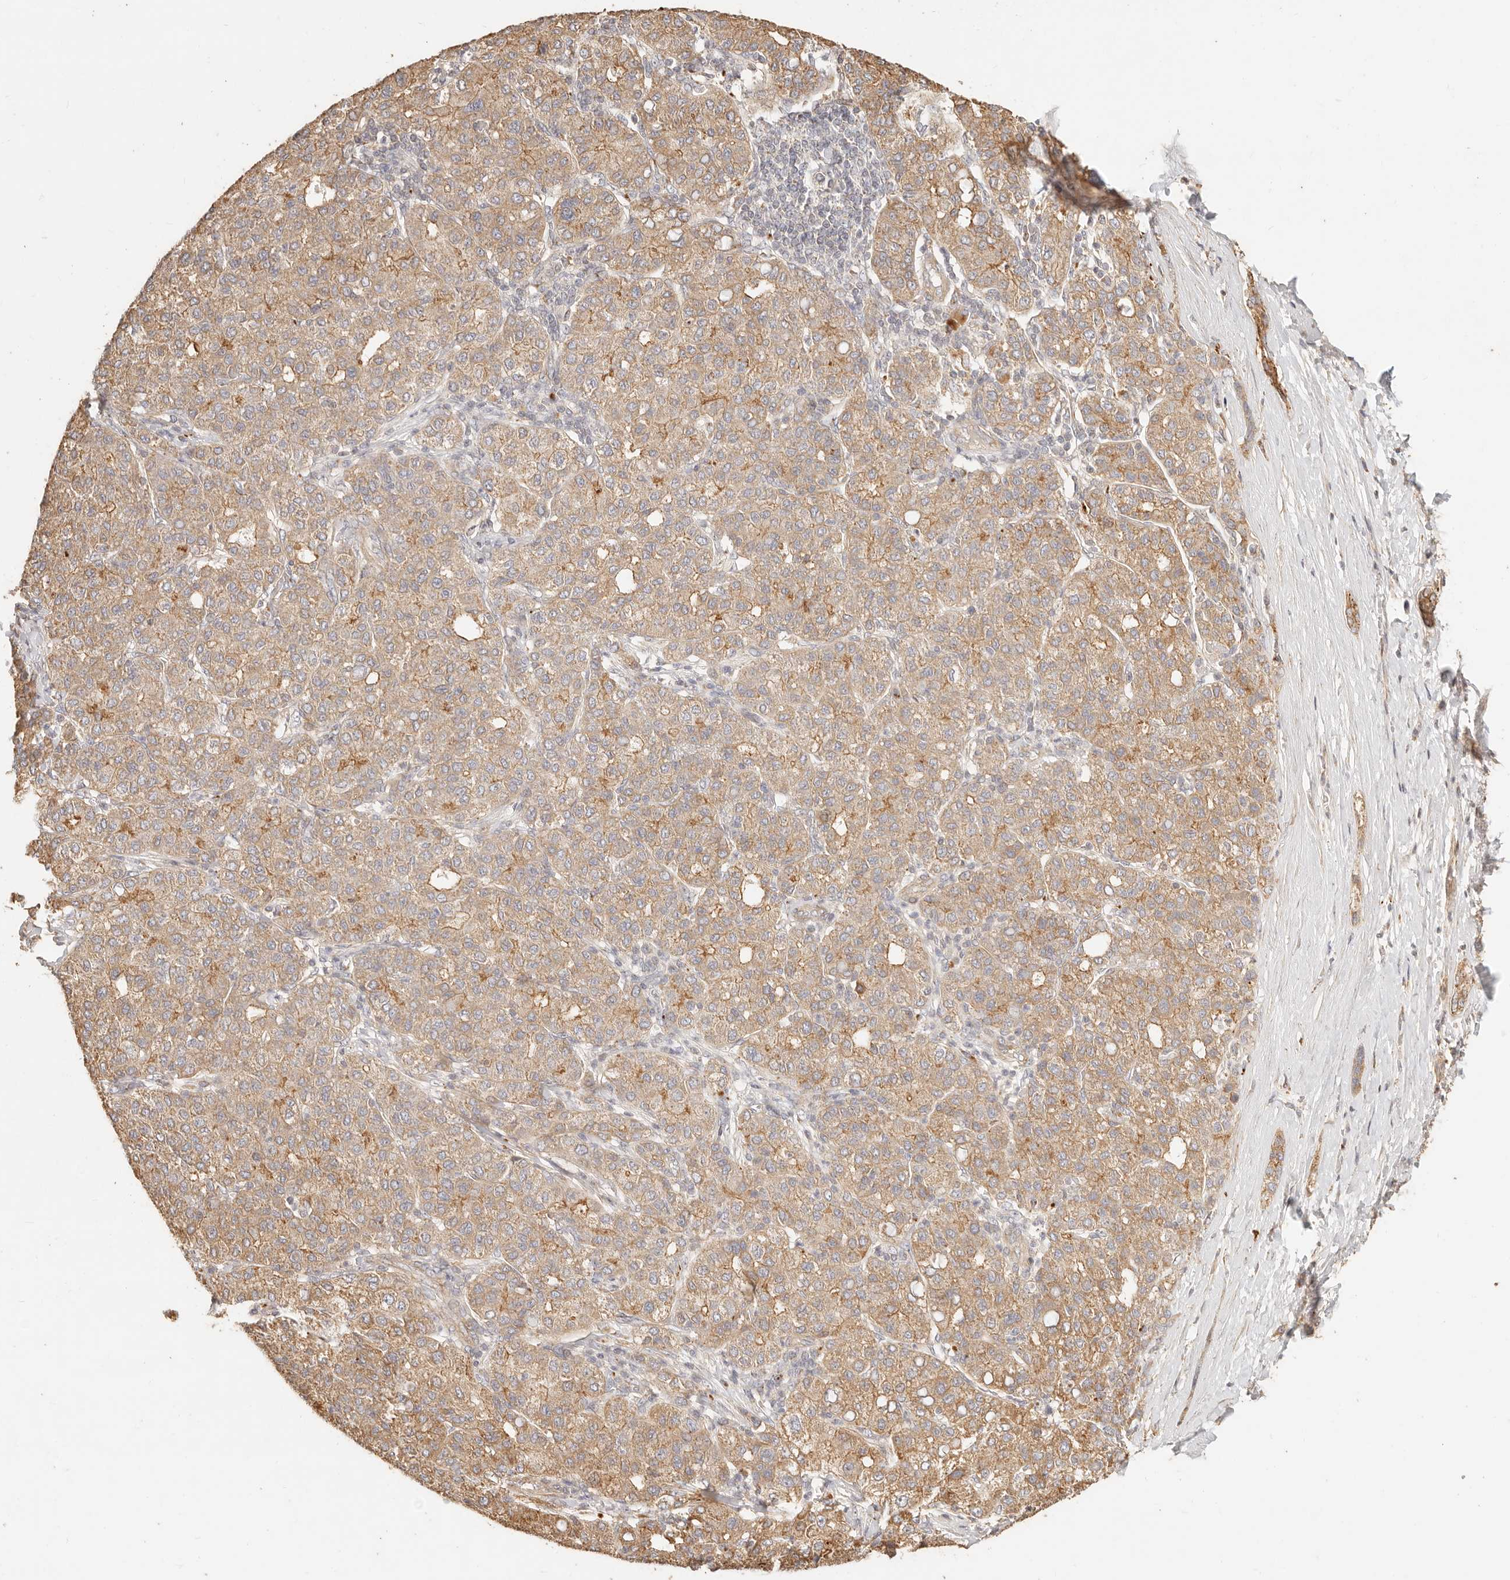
{"staining": {"intensity": "moderate", "quantity": ">75%", "location": "cytoplasmic/membranous"}, "tissue": "liver cancer", "cell_type": "Tumor cells", "image_type": "cancer", "snomed": [{"axis": "morphology", "description": "Carcinoma, Hepatocellular, NOS"}, {"axis": "topography", "description": "Liver"}], "caption": "This is a photomicrograph of immunohistochemistry staining of hepatocellular carcinoma (liver), which shows moderate expression in the cytoplasmic/membranous of tumor cells.", "gene": "PTPN22", "patient": {"sex": "male", "age": 65}}